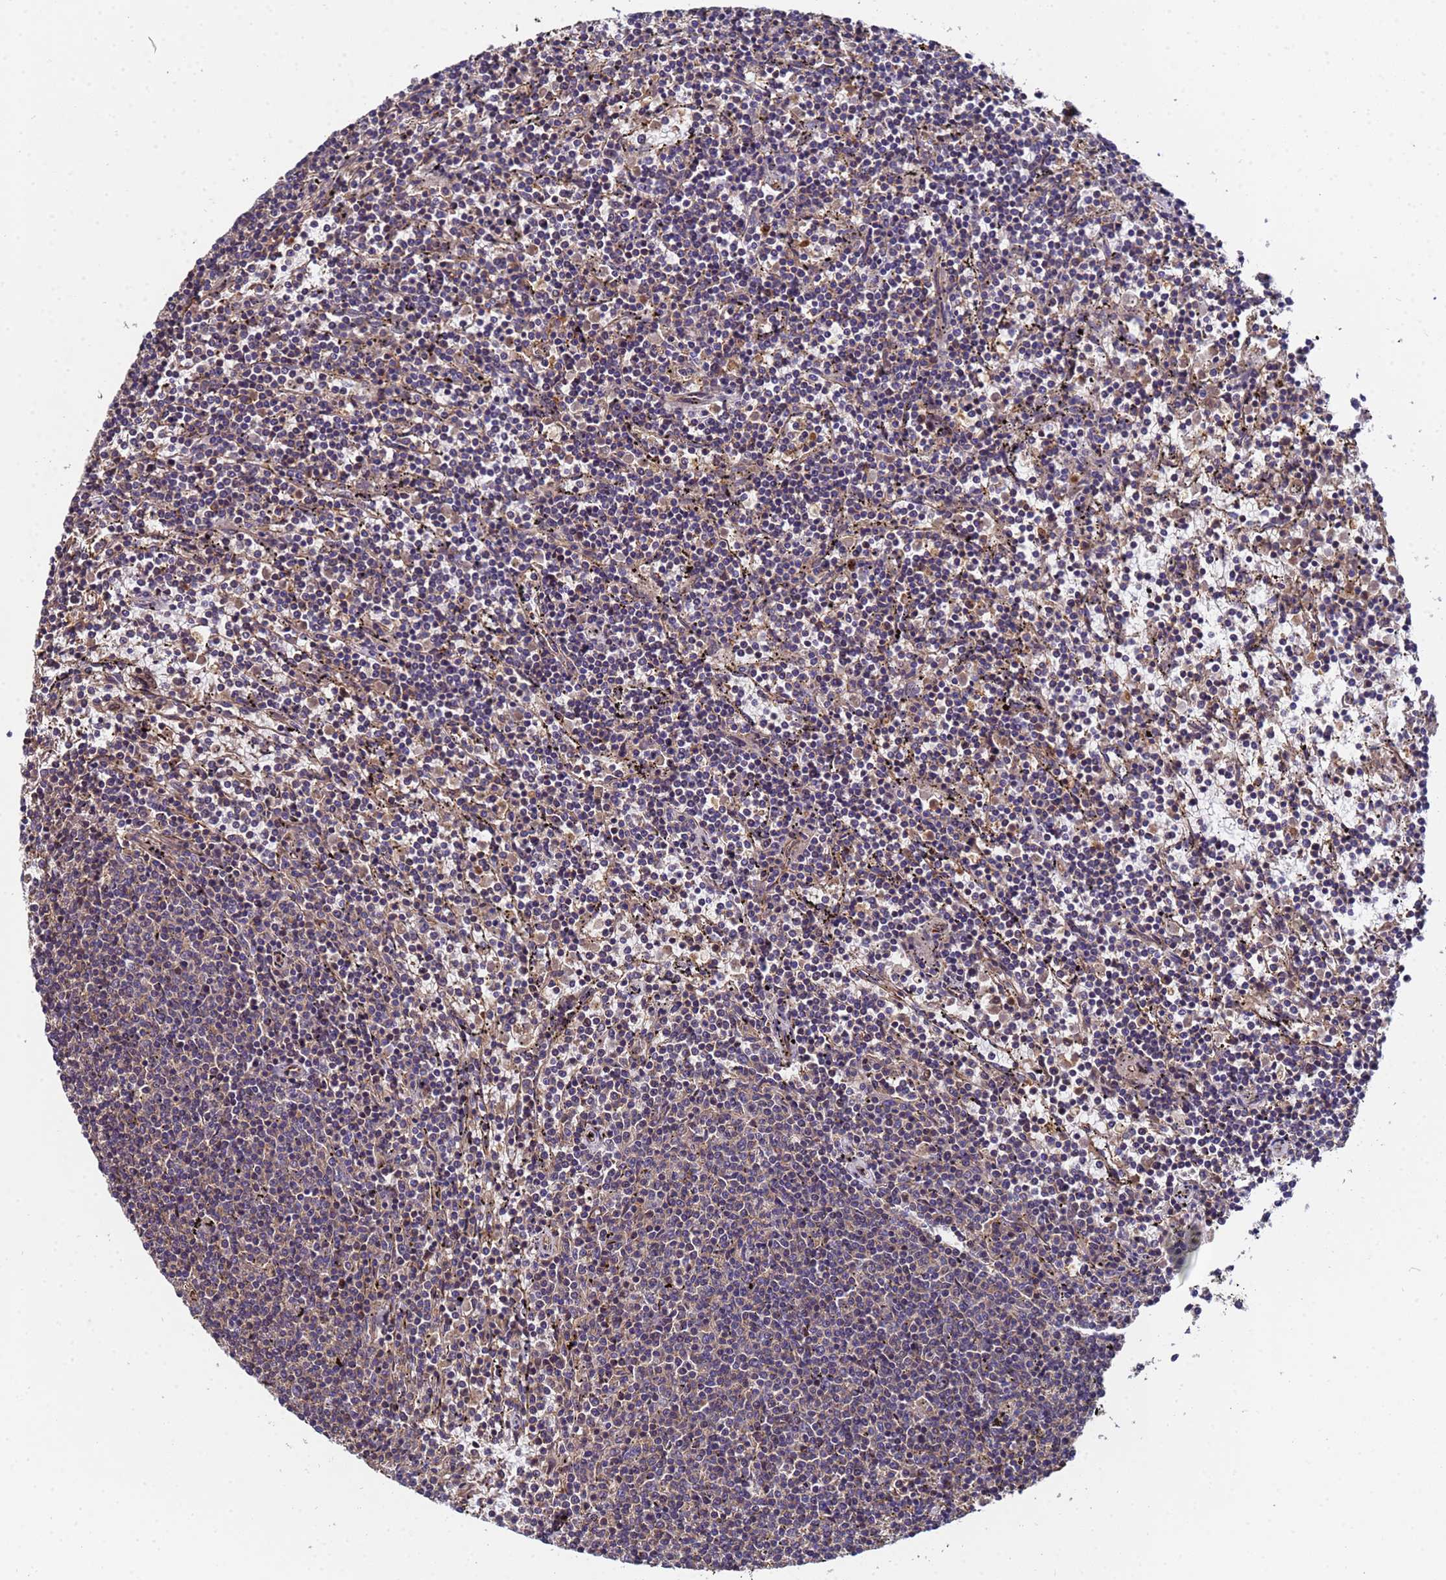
{"staining": {"intensity": "negative", "quantity": "none", "location": "none"}, "tissue": "lymphoma", "cell_type": "Tumor cells", "image_type": "cancer", "snomed": [{"axis": "morphology", "description": "Malignant lymphoma, non-Hodgkin's type, Low grade"}, {"axis": "topography", "description": "Spleen"}], "caption": "DAB immunohistochemical staining of lymphoma demonstrates no significant expression in tumor cells. (Brightfield microscopy of DAB (3,3'-diaminobenzidine) immunohistochemistry at high magnification).", "gene": "GSTCD", "patient": {"sex": "female", "age": 50}}